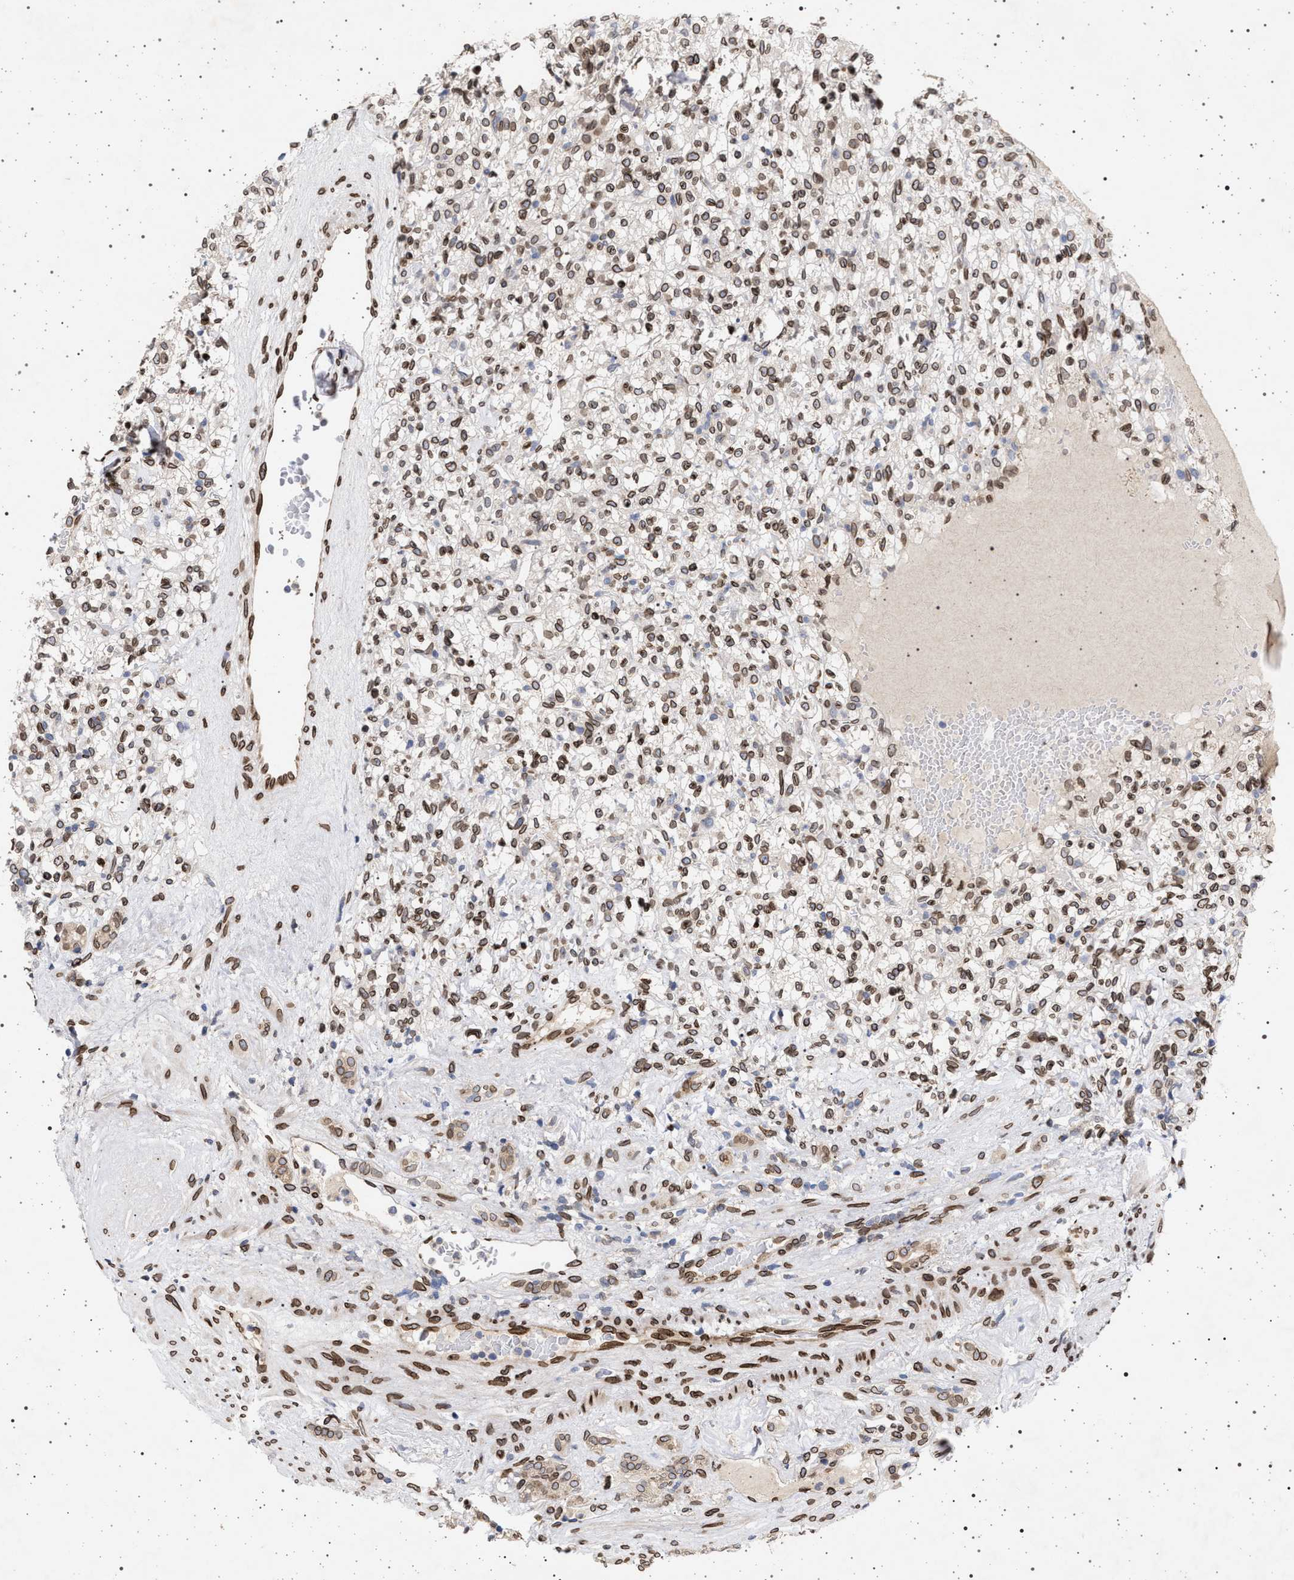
{"staining": {"intensity": "moderate", "quantity": ">75%", "location": "cytoplasmic/membranous,nuclear"}, "tissue": "renal cancer", "cell_type": "Tumor cells", "image_type": "cancer", "snomed": [{"axis": "morphology", "description": "Normal tissue, NOS"}, {"axis": "morphology", "description": "Adenocarcinoma, NOS"}, {"axis": "topography", "description": "Kidney"}], "caption": "Renal cancer tissue displays moderate cytoplasmic/membranous and nuclear staining in approximately >75% of tumor cells, visualized by immunohistochemistry. (brown staining indicates protein expression, while blue staining denotes nuclei).", "gene": "ING2", "patient": {"sex": "female", "age": 72}}